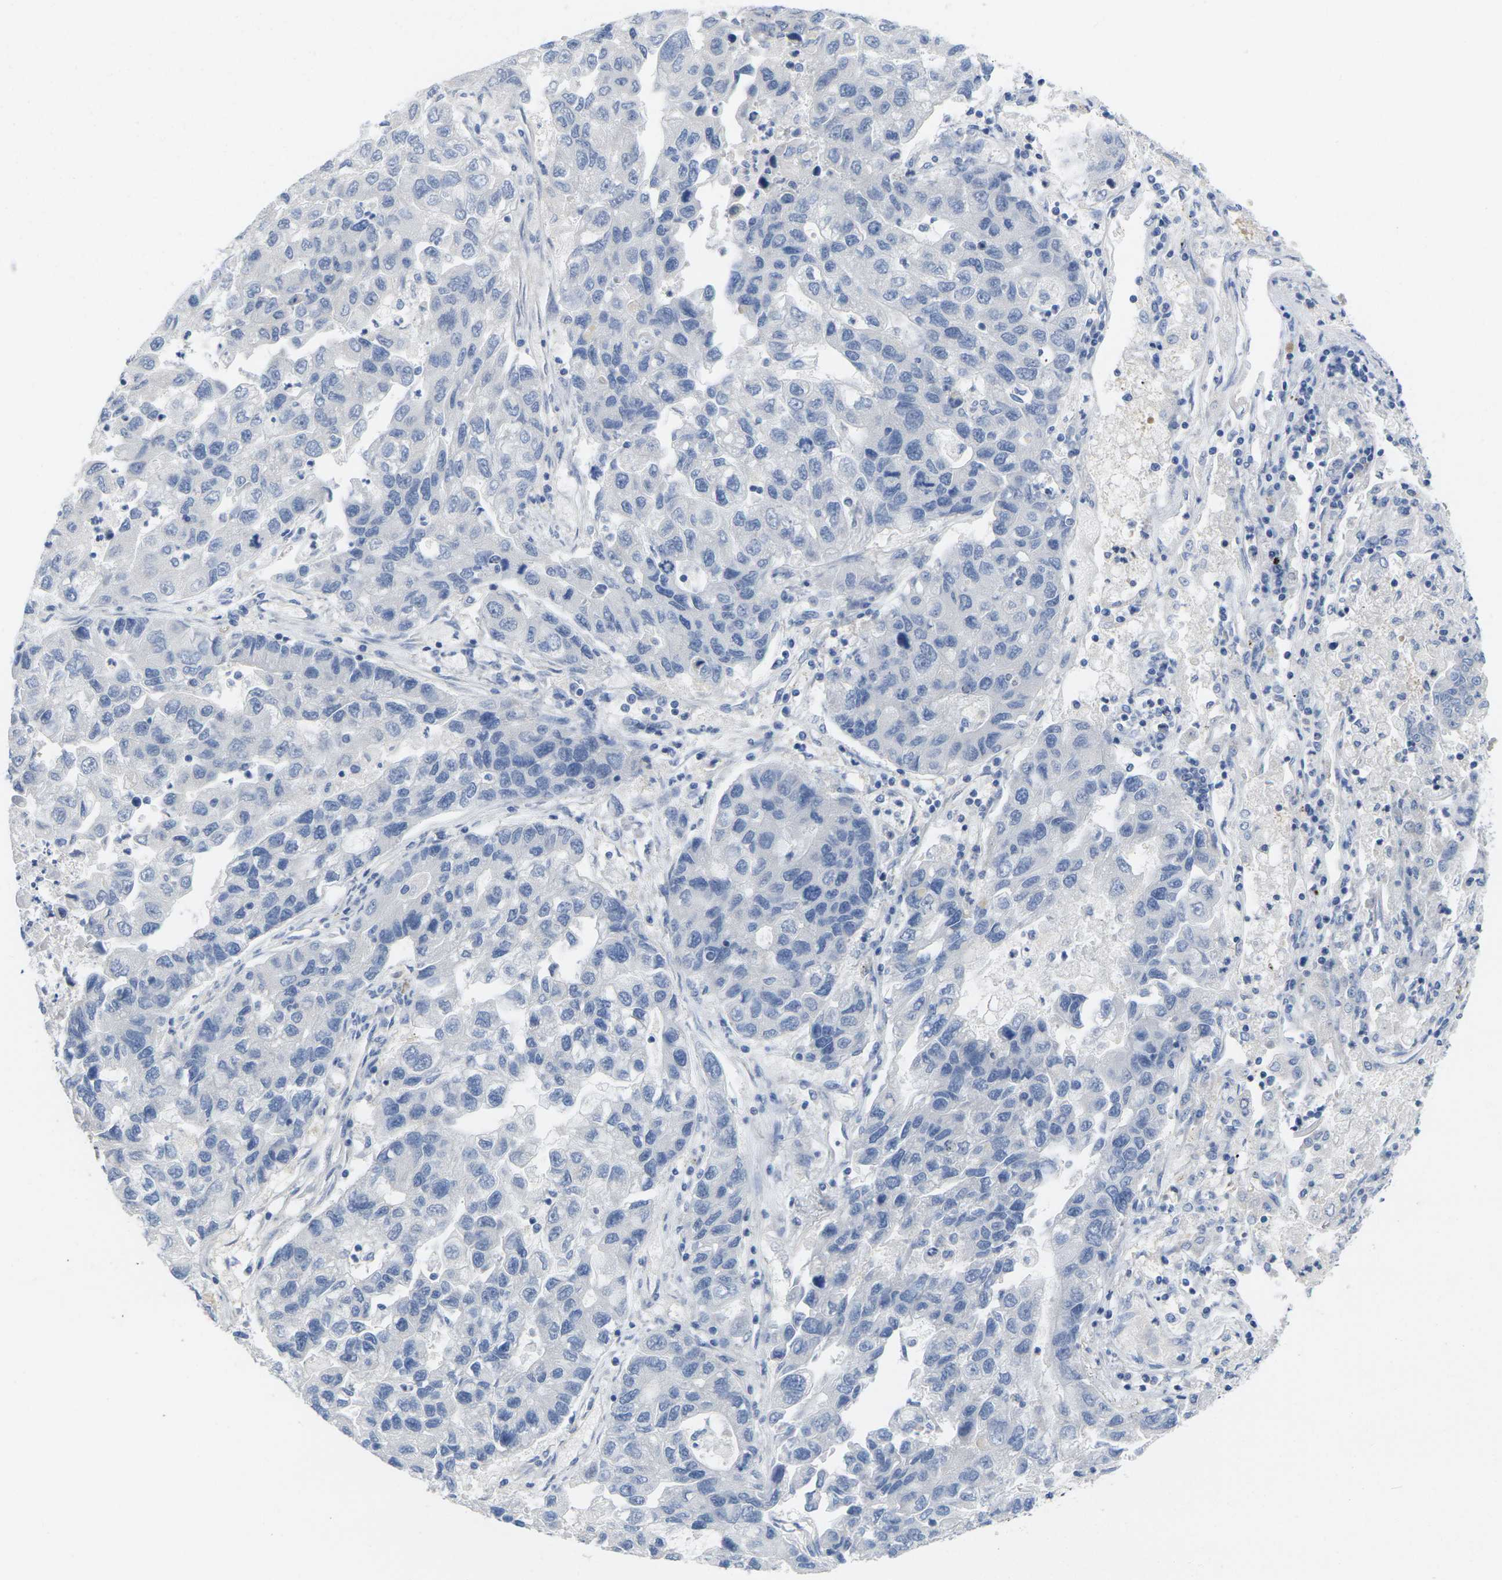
{"staining": {"intensity": "negative", "quantity": "none", "location": "none"}, "tissue": "lung cancer", "cell_type": "Tumor cells", "image_type": "cancer", "snomed": [{"axis": "morphology", "description": "Adenocarcinoma, NOS"}, {"axis": "topography", "description": "Lung"}], "caption": "Tumor cells are negative for brown protein staining in adenocarcinoma (lung).", "gene": "TNNI3", "patient": {"sex": "female", "age": 51}}